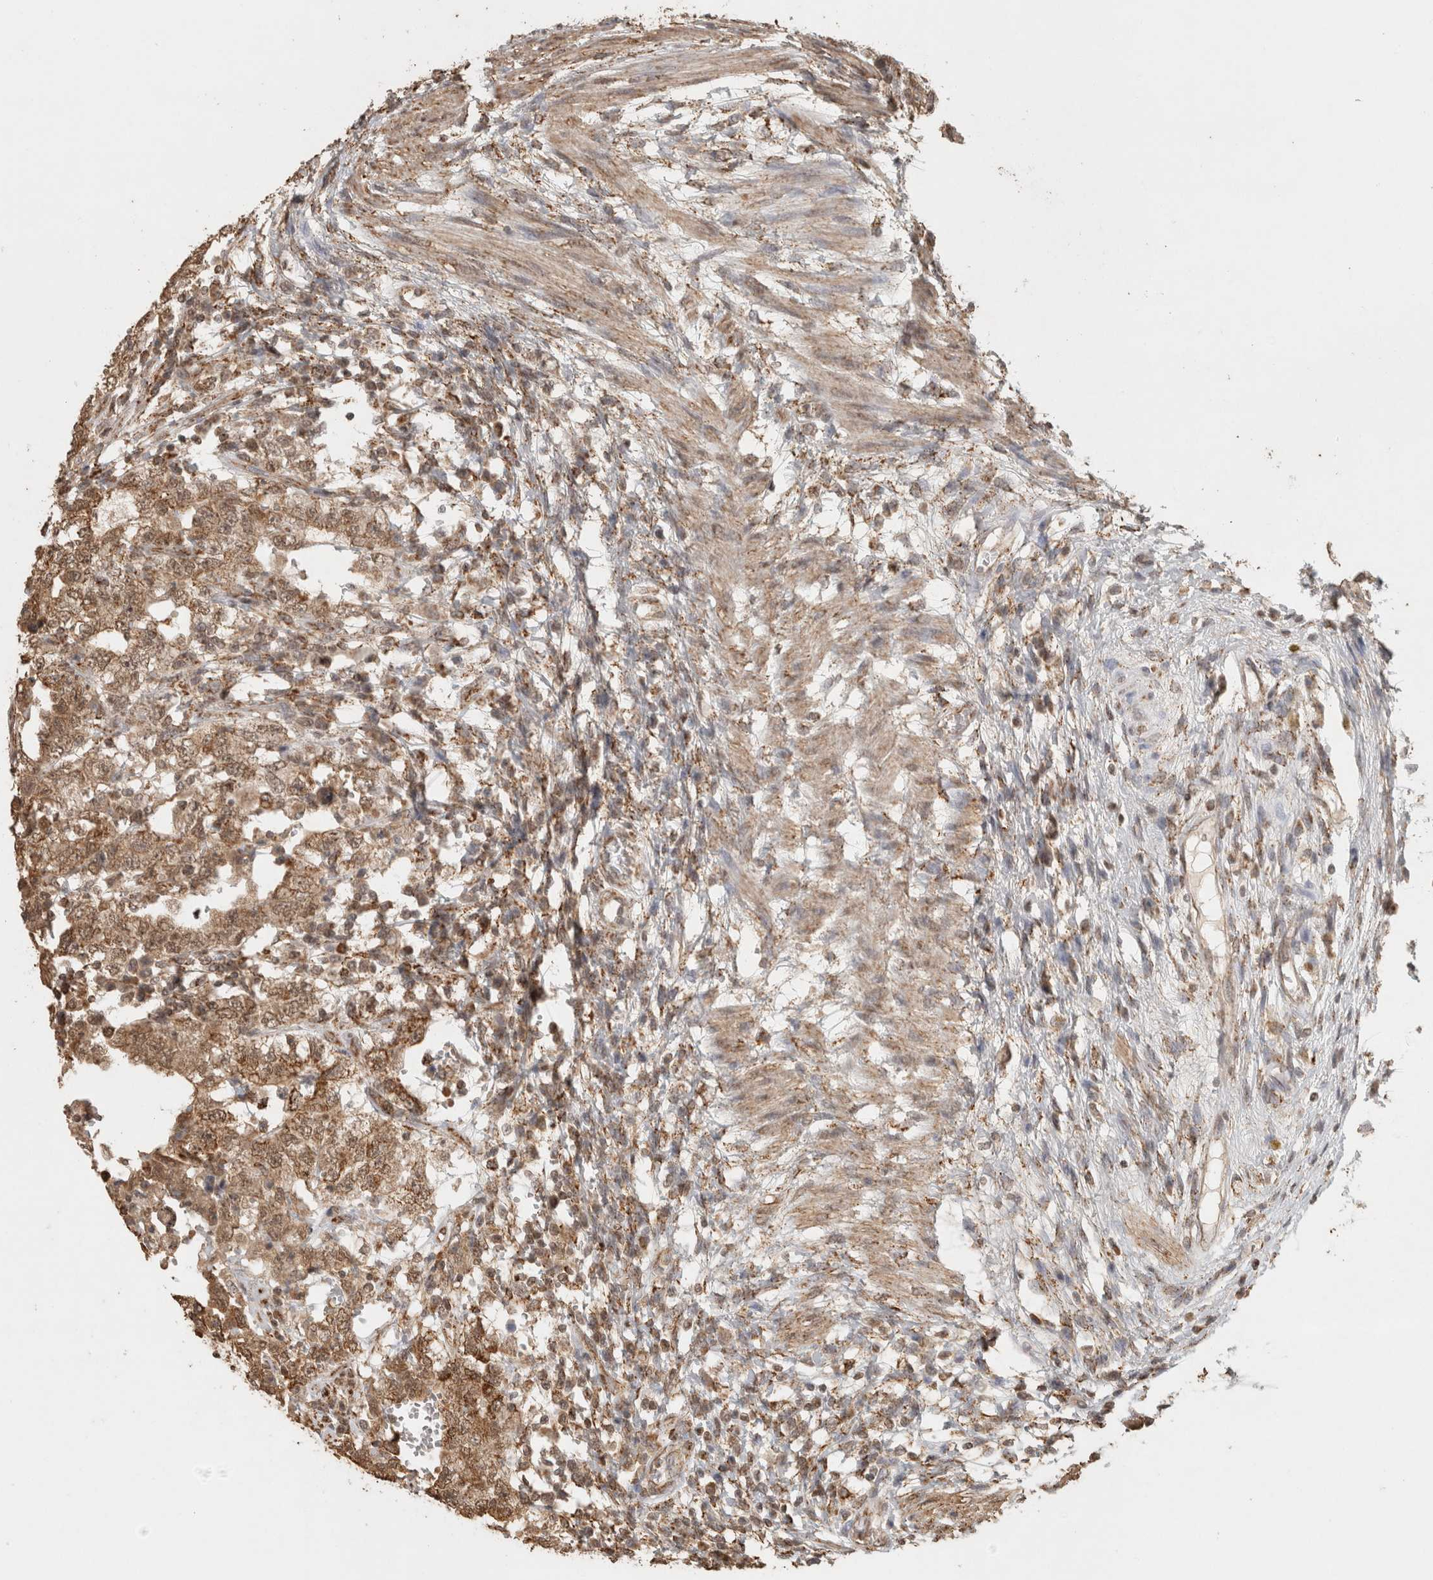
{"staining": {"intensity": "moderate", "quantity": ">75%", "location": "cytoplasmic/membranous"}, "tissue": "testis cancer", "cell_type": "Tumor cells", "image_type": "cancer", "snomed": [{"axis": "morphology", "description": "Carcinoma, Embryonal, NOS"}, {"axis": "topography", "description": "Testis"}], "caption": "Moderate cytoplasmic/membranous staining for a protein is seen in about >75% of tumor cells of testis cancer using immunohistochemistry.", "gene": "BNIP3L", "patient": {"sex": "male", "age": 26}}